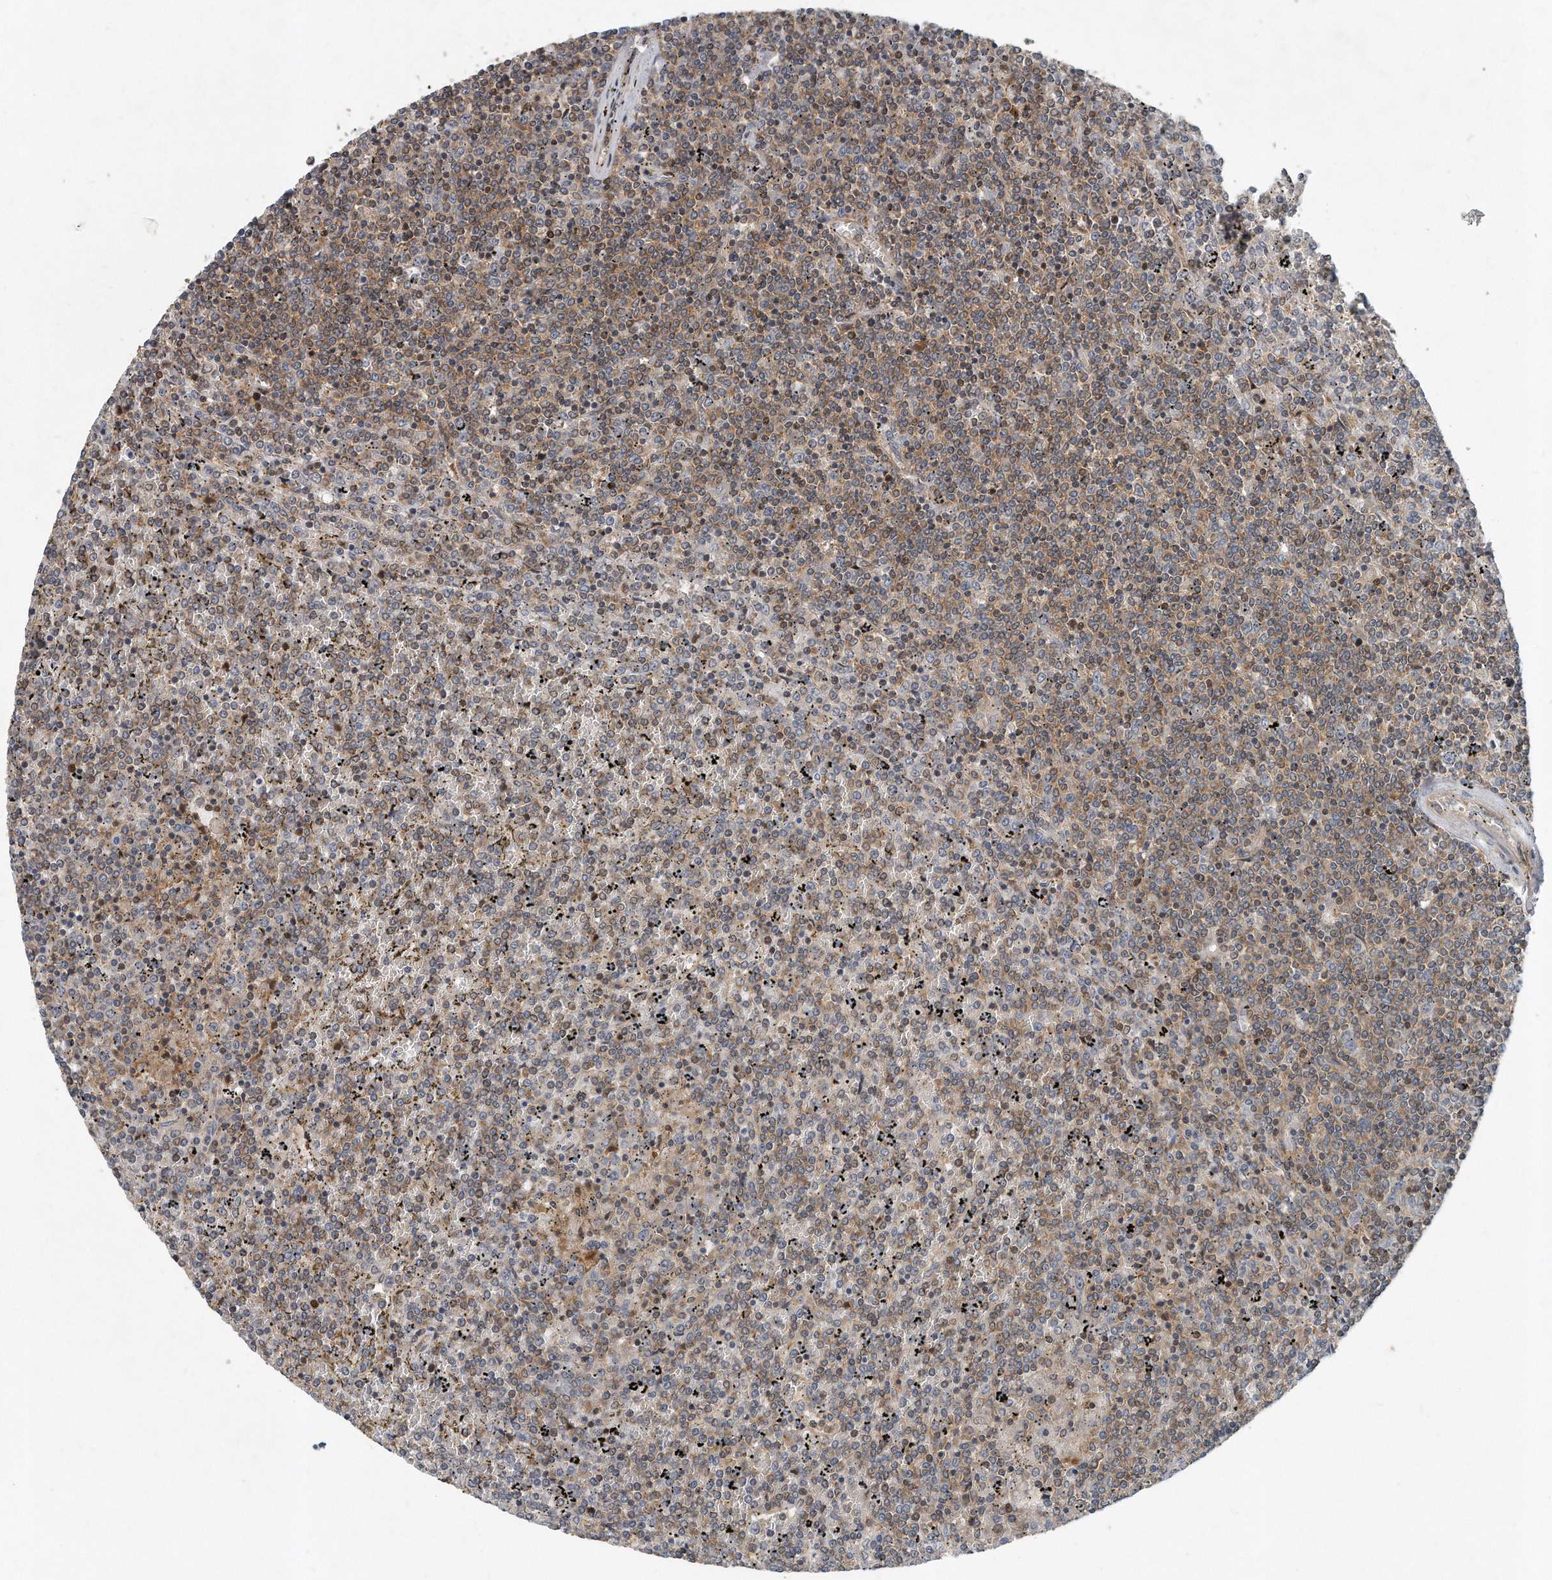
{"staining": {"intensity": "moderate", "quantity": ">75%", "location": "cytoplasmic/membranous"}, "tissue": "lymphoma", "cell_type": "Tumor cells", "image_type": "cancer", "snomed": [{"axis": "morphology", "description": "Malignant lymphoma, non-Hodgkin's type, Low grade"}, {"axis": "topography", "description": "Spleen"}], "caption": "Moderate cytoplasmic/membranous staining is seen in approximately >75% of tumor cells in malignant lymphoma, non-Hodgkin's type (low-grade).", "gene": "PCDH8", "patient": {"sex": "female", "age": 19}}